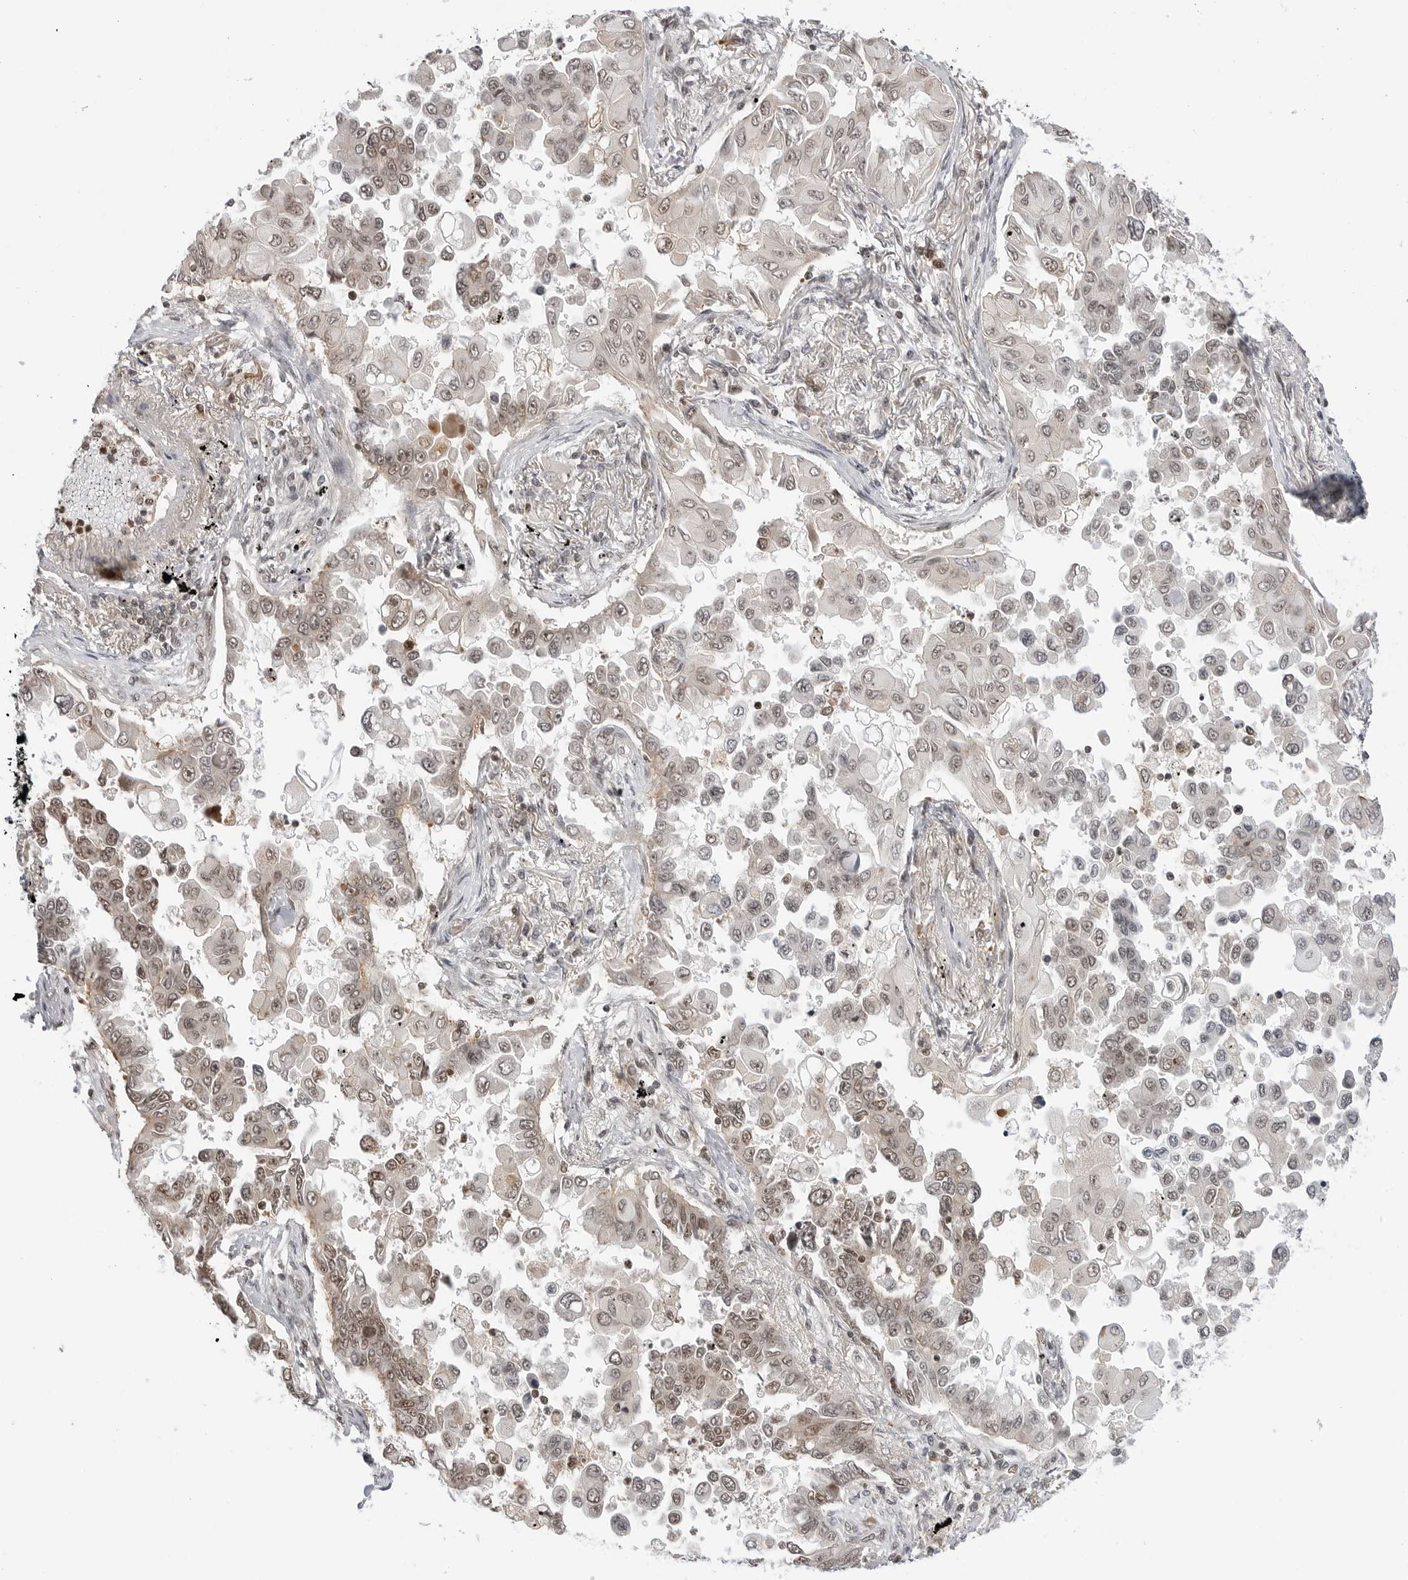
{"staining": {"intensity": "moderate", "quantity": ">75%", "location": "nuclear"}, "tissue": "lung cancer", "cell_type": "Tumor cells", "image_type": "cancer", "snomed": [{"axis": "morphology", "description": "Adenocarcinoma, NOS"}, {"axis": "topography", "description": "Lung"}], "caption": "Brown immunohistochemical staining in human lung cancer exhibits moderate nuclear staining in approximately >75% of tumor cells.", "gene": "C8orf33", "patient": {"sex": "female", "age": 67}}